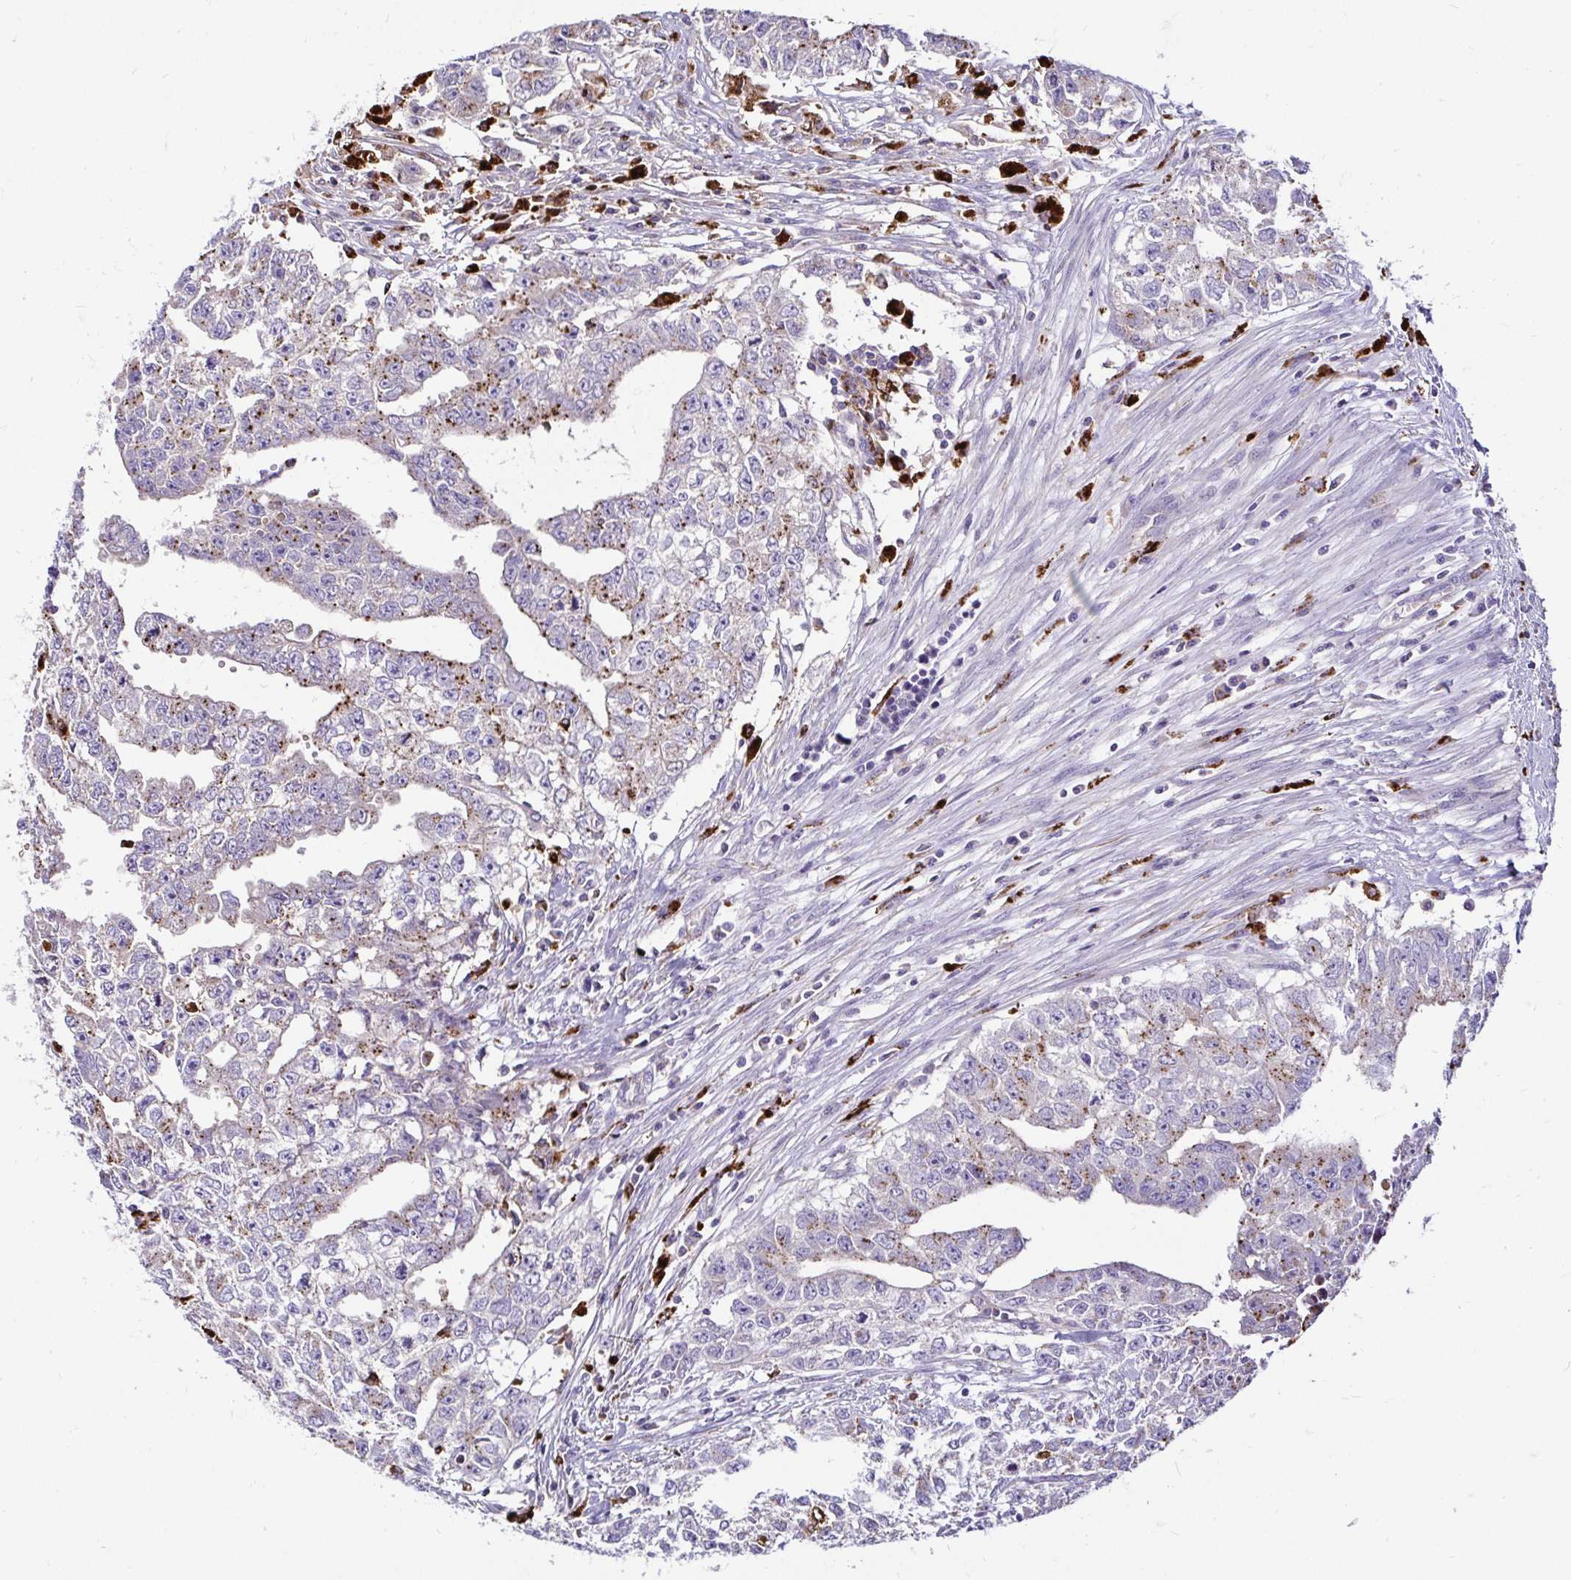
{"staining": {"intensity": "moderate", "quantity": "25%-75%", "location": "cytoplasmic/membranous"}, "tissue": "testis cancer", "cell_type": "Tumor cells", "image_type": "cancer", "snomed": [{"axis": "morphology", "description": "Carcinoma, Embryonal, NOS"}, {"axis": "morphology", "description": "Teratoma, malignant, NOS"}, {"axis": "topography", "description": "Testis"}], "caption": "Protein positivity by IHC reveals moderate cytoplasmic/membranous staining in about 25%-75% of tumor cells in testis teratoma (malignant). The staining was performed using DAB to visualize the protein expression in brown, while the nuclei were stained in blue with hematoxylin (Magnification: 20x).", "gene": "FUCA1", "patient": {"sex": "male", "age": 24}}